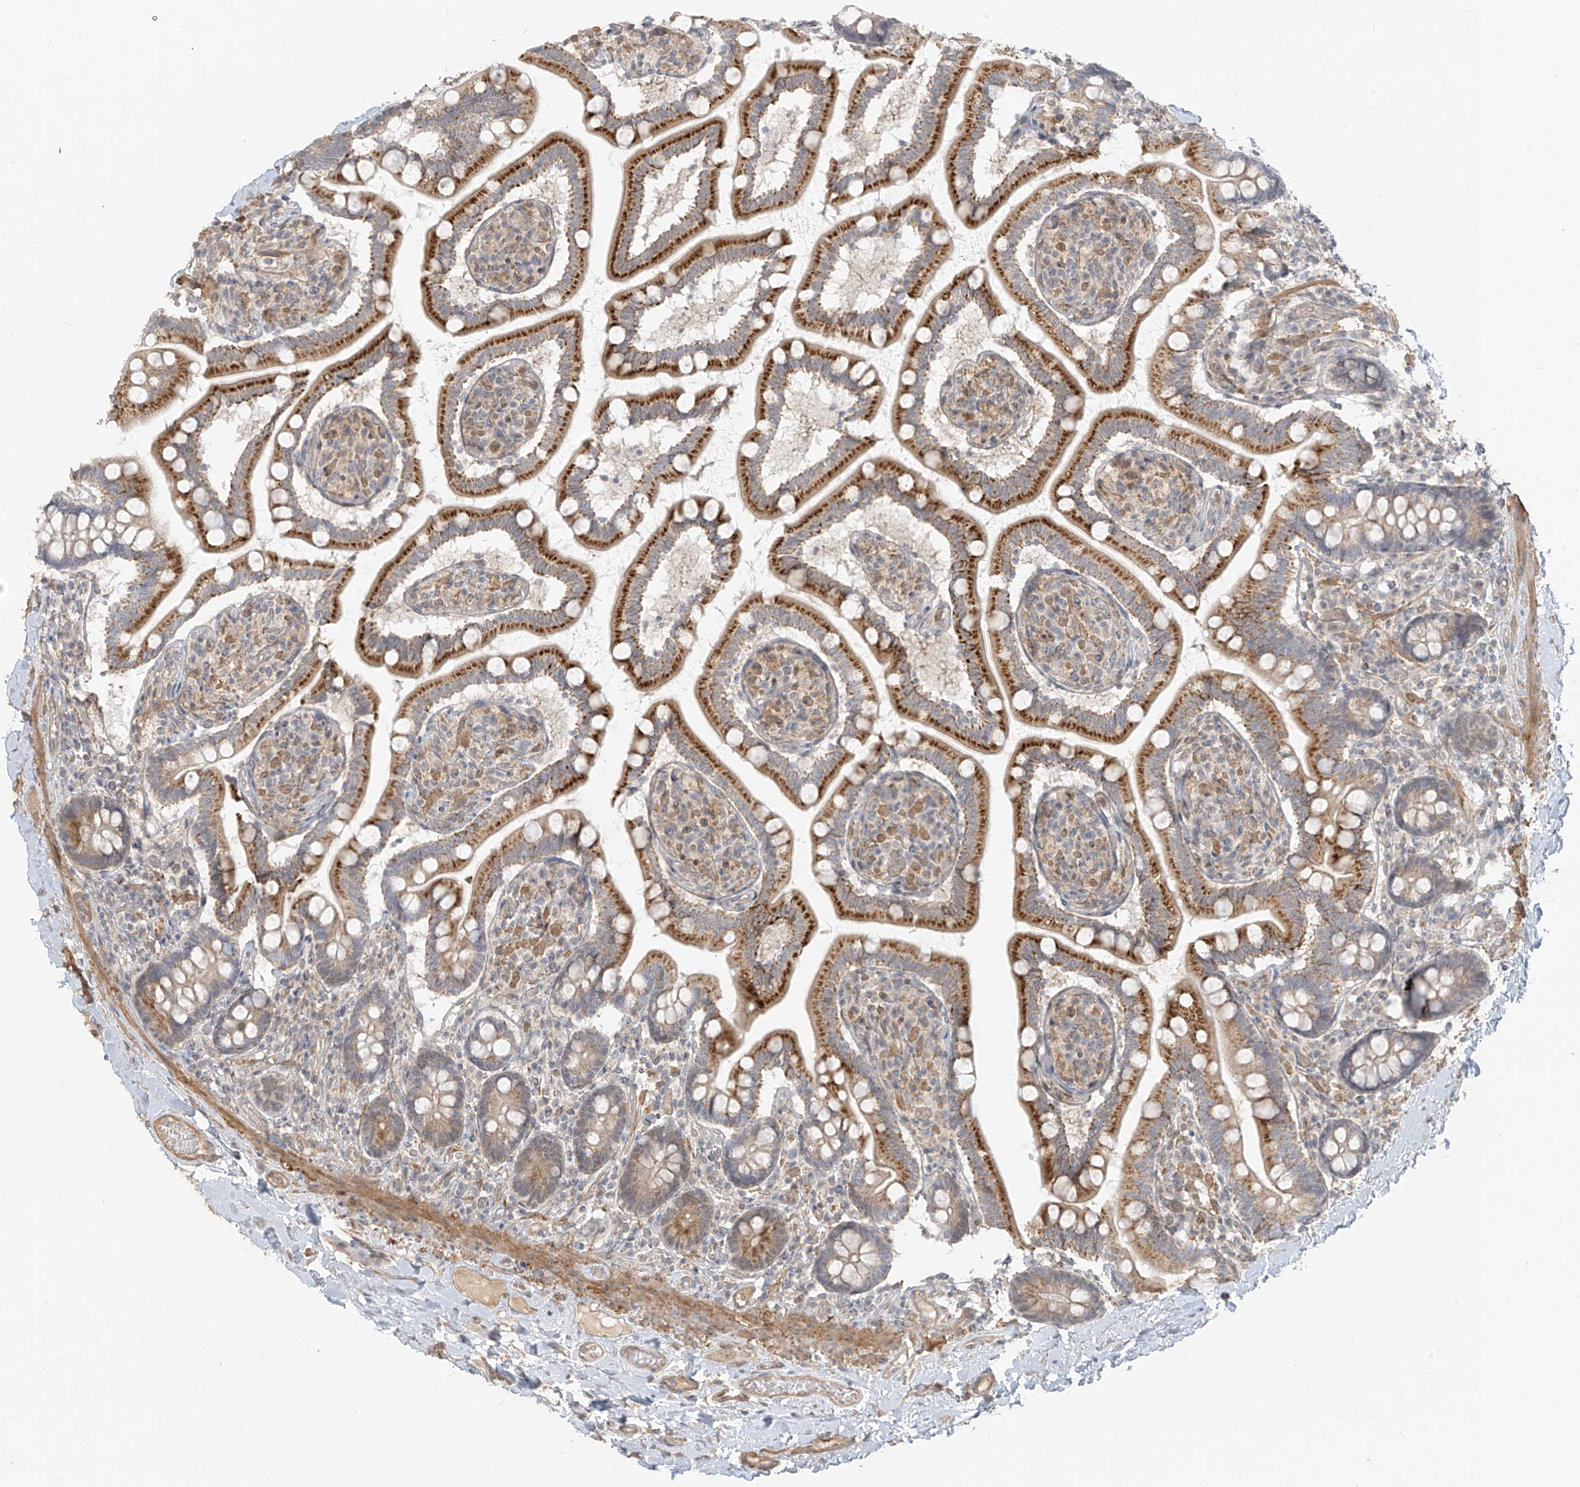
{"staining": {"intensity": "strong", "quantity": ">75%", "location": "cytoplasmic/membranous"}, "tissue": "small intestine", "cell_type": "Glandular cells", "image_type": "normal", "snomed": [{"axis": "morphology", "description": "Normal tissue, NOS"}, {"axis": "topography", "description": "Small intestine"}], "caption": "Glandular cells demonstrate strong cytoplasmic/membranous staining in approximately >75% of cells in unremarkable small intestine.", "gene": "ABCD1", "patient": {"sex": "female", "age": 64}}